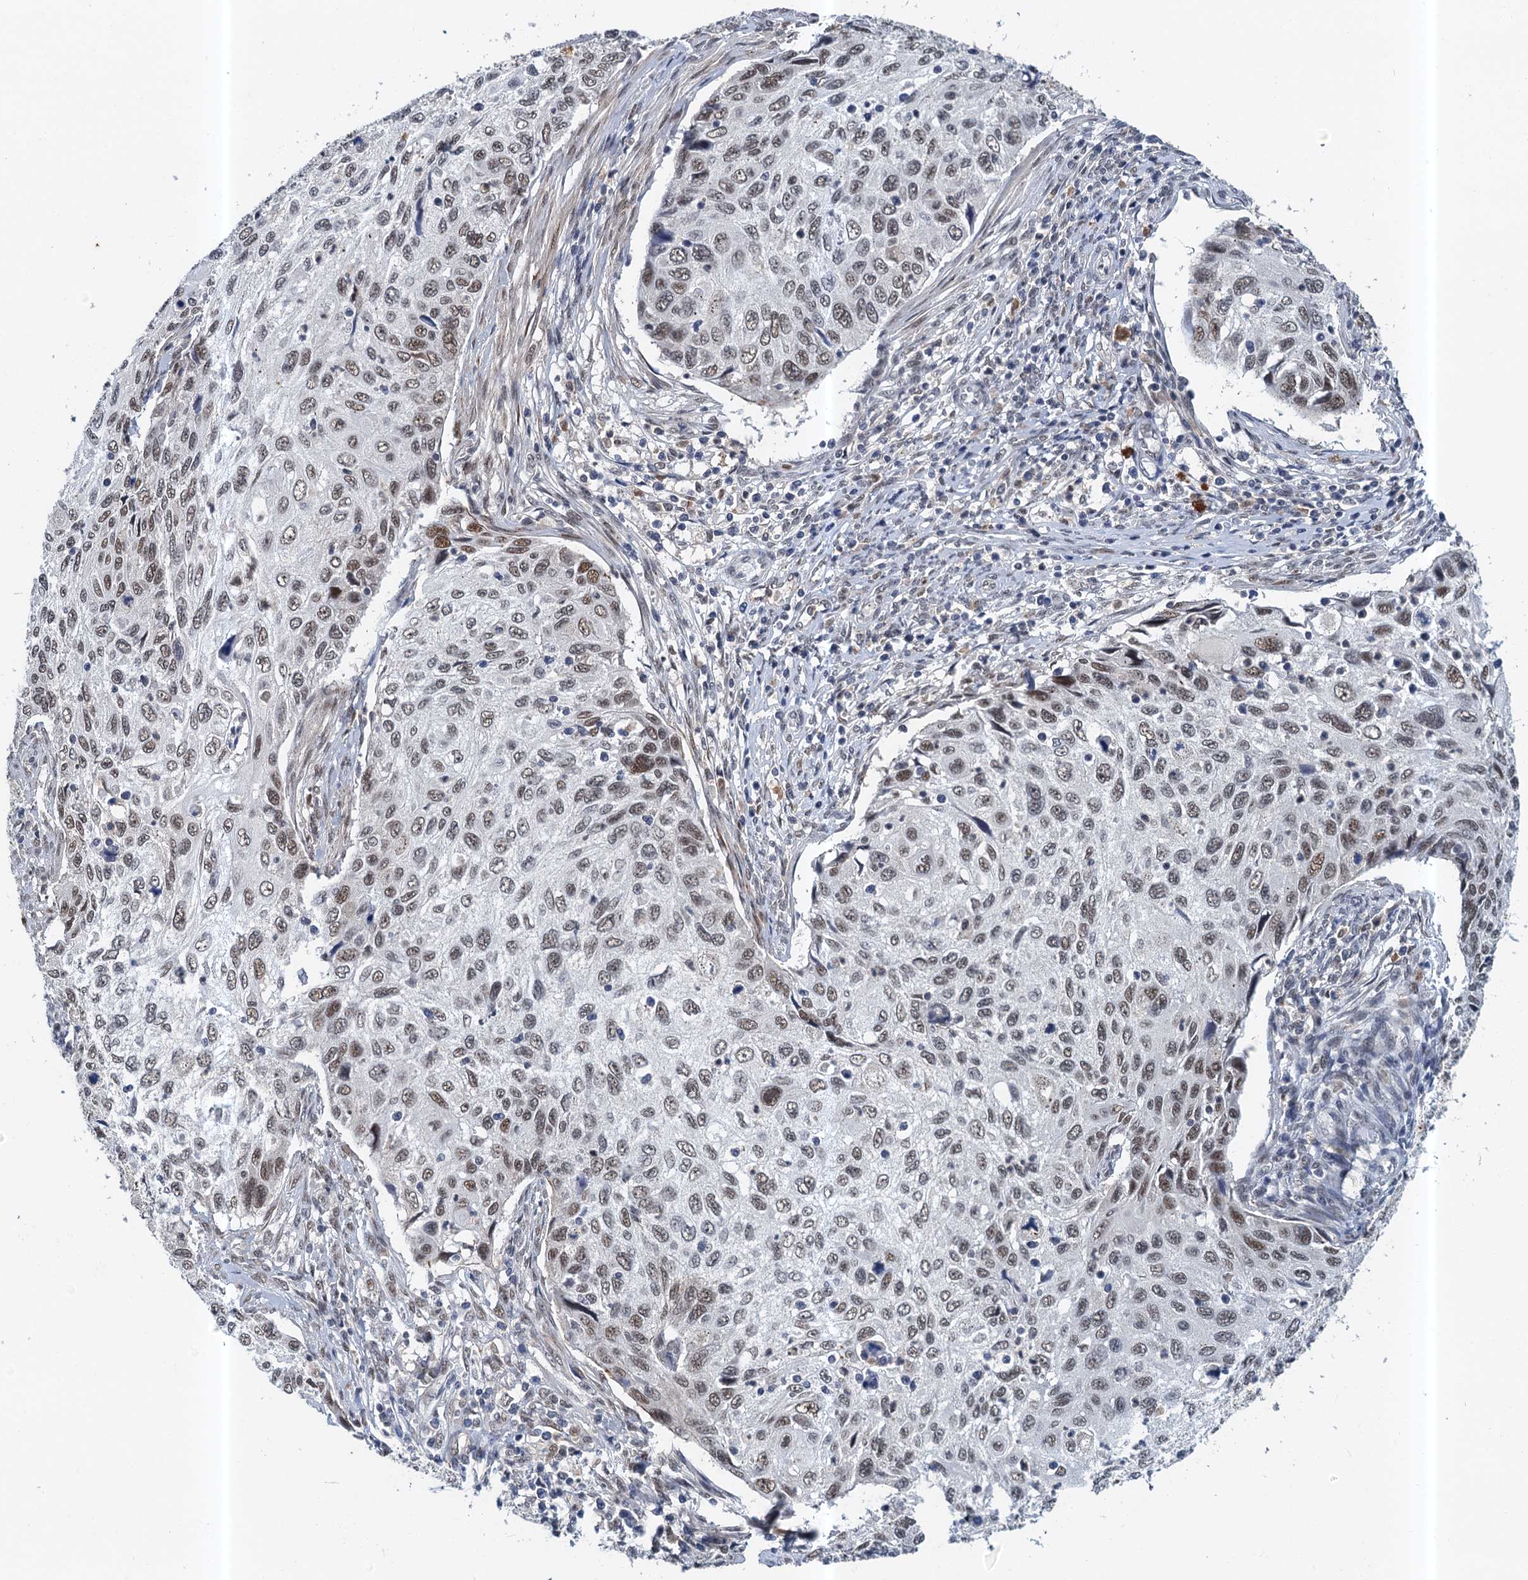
{"staining": {"intensity": "moderate", "quantity": "25%-75%", "location": "nuclear"}, "tissue": "cervical cancer", "cell_type": "Tumor cells", "image_type": "cancer", "snomed": [{"axis": "morphology", "description": "Squamous cell carcinoma, NOS"}, {"axis": "topography", "description": "Cervix"}], "caption": "A brown stain shows moderate nuclear staining of a protein in human cervical squamous cell carcinoma tumor cells.", "gene": "CSTF3", "patient": {"sex": "female", "age": 70}}